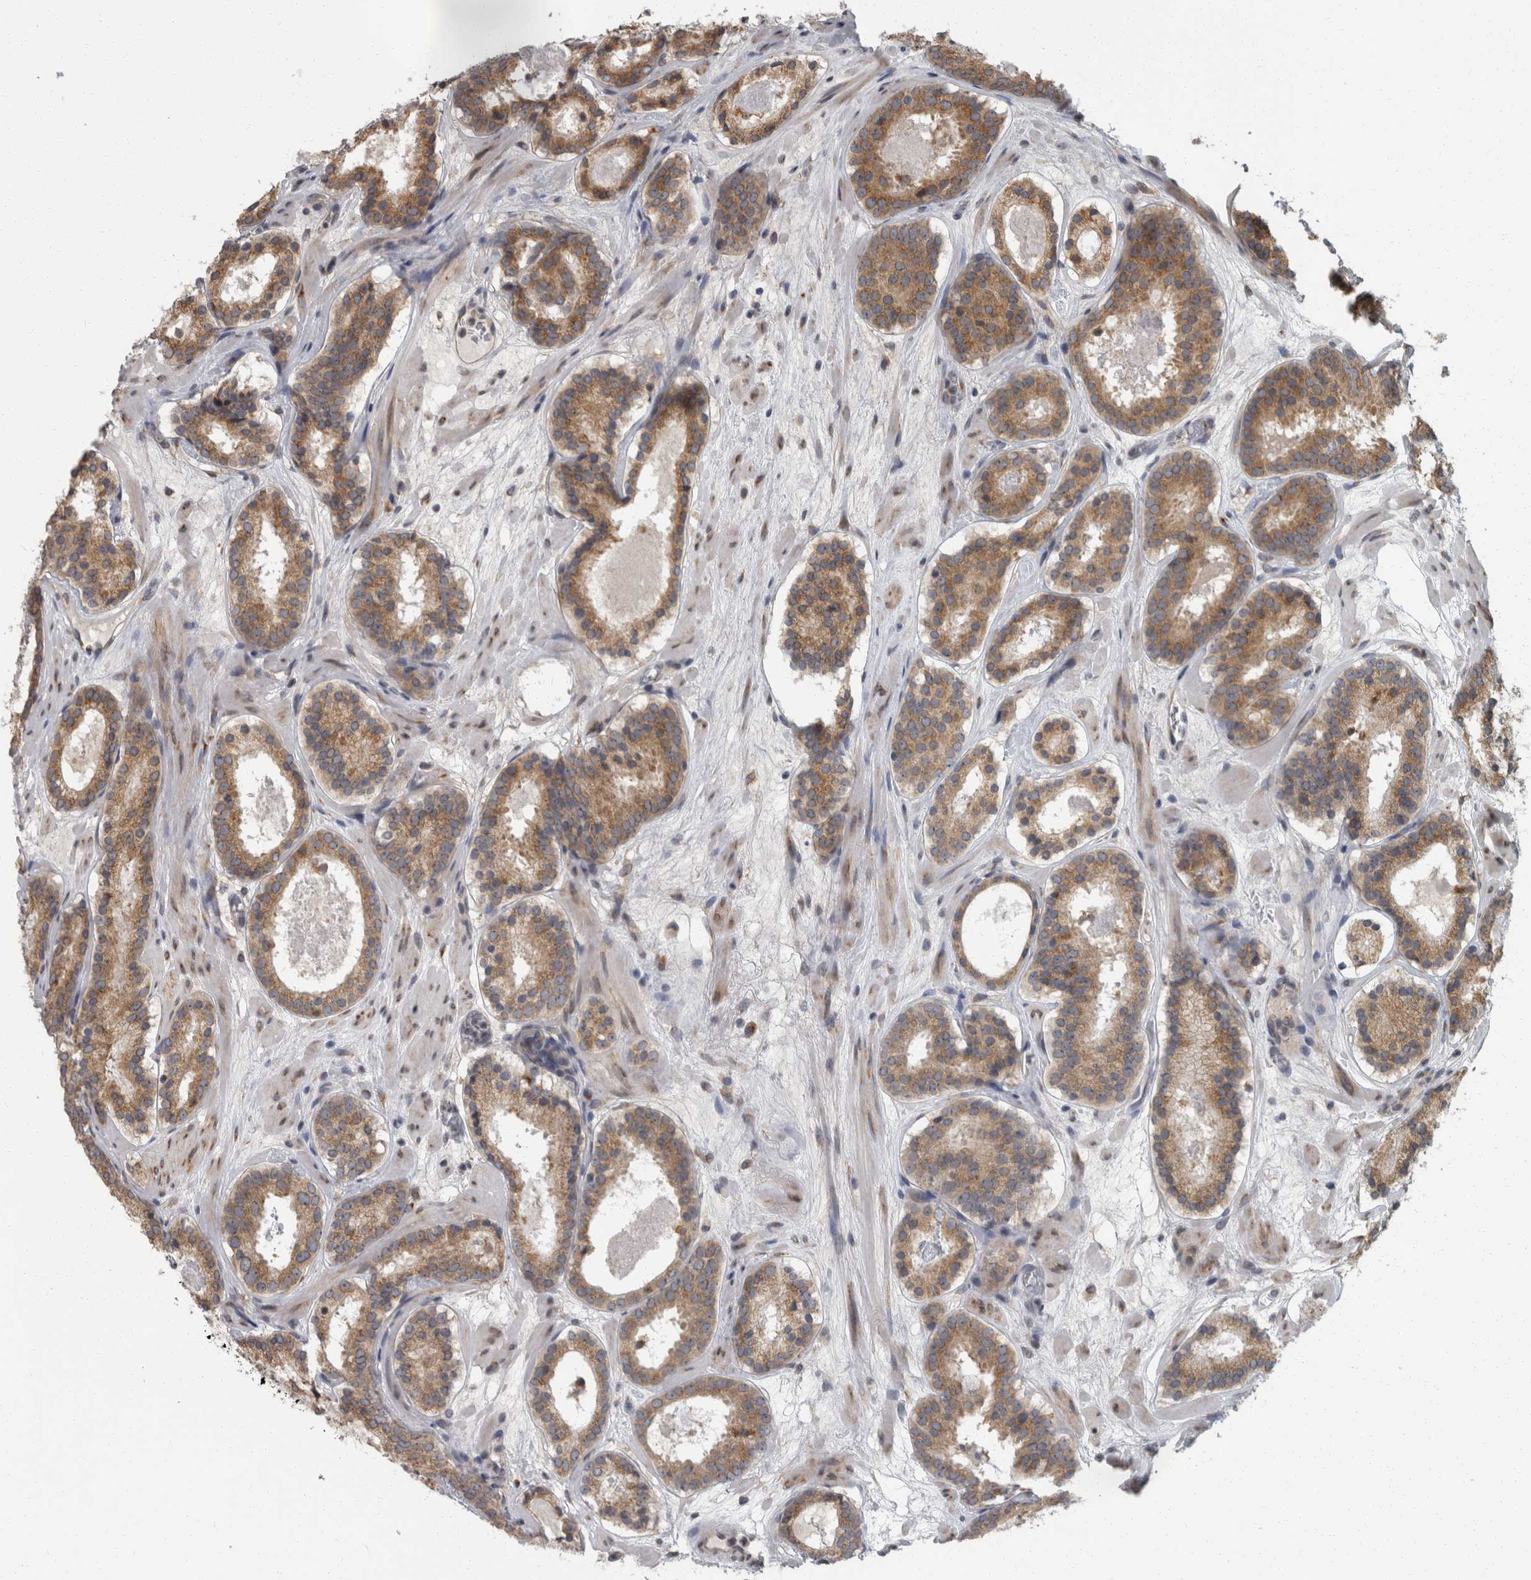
{"staining": {"intensity": "moderate", "quantity": ">75%", "location": "cytoplasmic/membranous"}, "tissue": "prostate cancer", "cell_type": "Tumor cells", "image_type": "cancer", "snomed": [{"axis": "morphology", "description": "Adenocarcinoma, Low grade"}, {"axis": "topography", "description": "Prostate"}], "caption": "DAB (3,3'-diaminobenzidine) immunohistochemical staining of human prostate cancer (adenocarcinoma (low-grade)) displays moderate cytoplasmic/membranous protein positivity in approximately >75% of tumor cells.", "gene": "LMAN2L", "patient": {"sex": "male", "age": 69}}